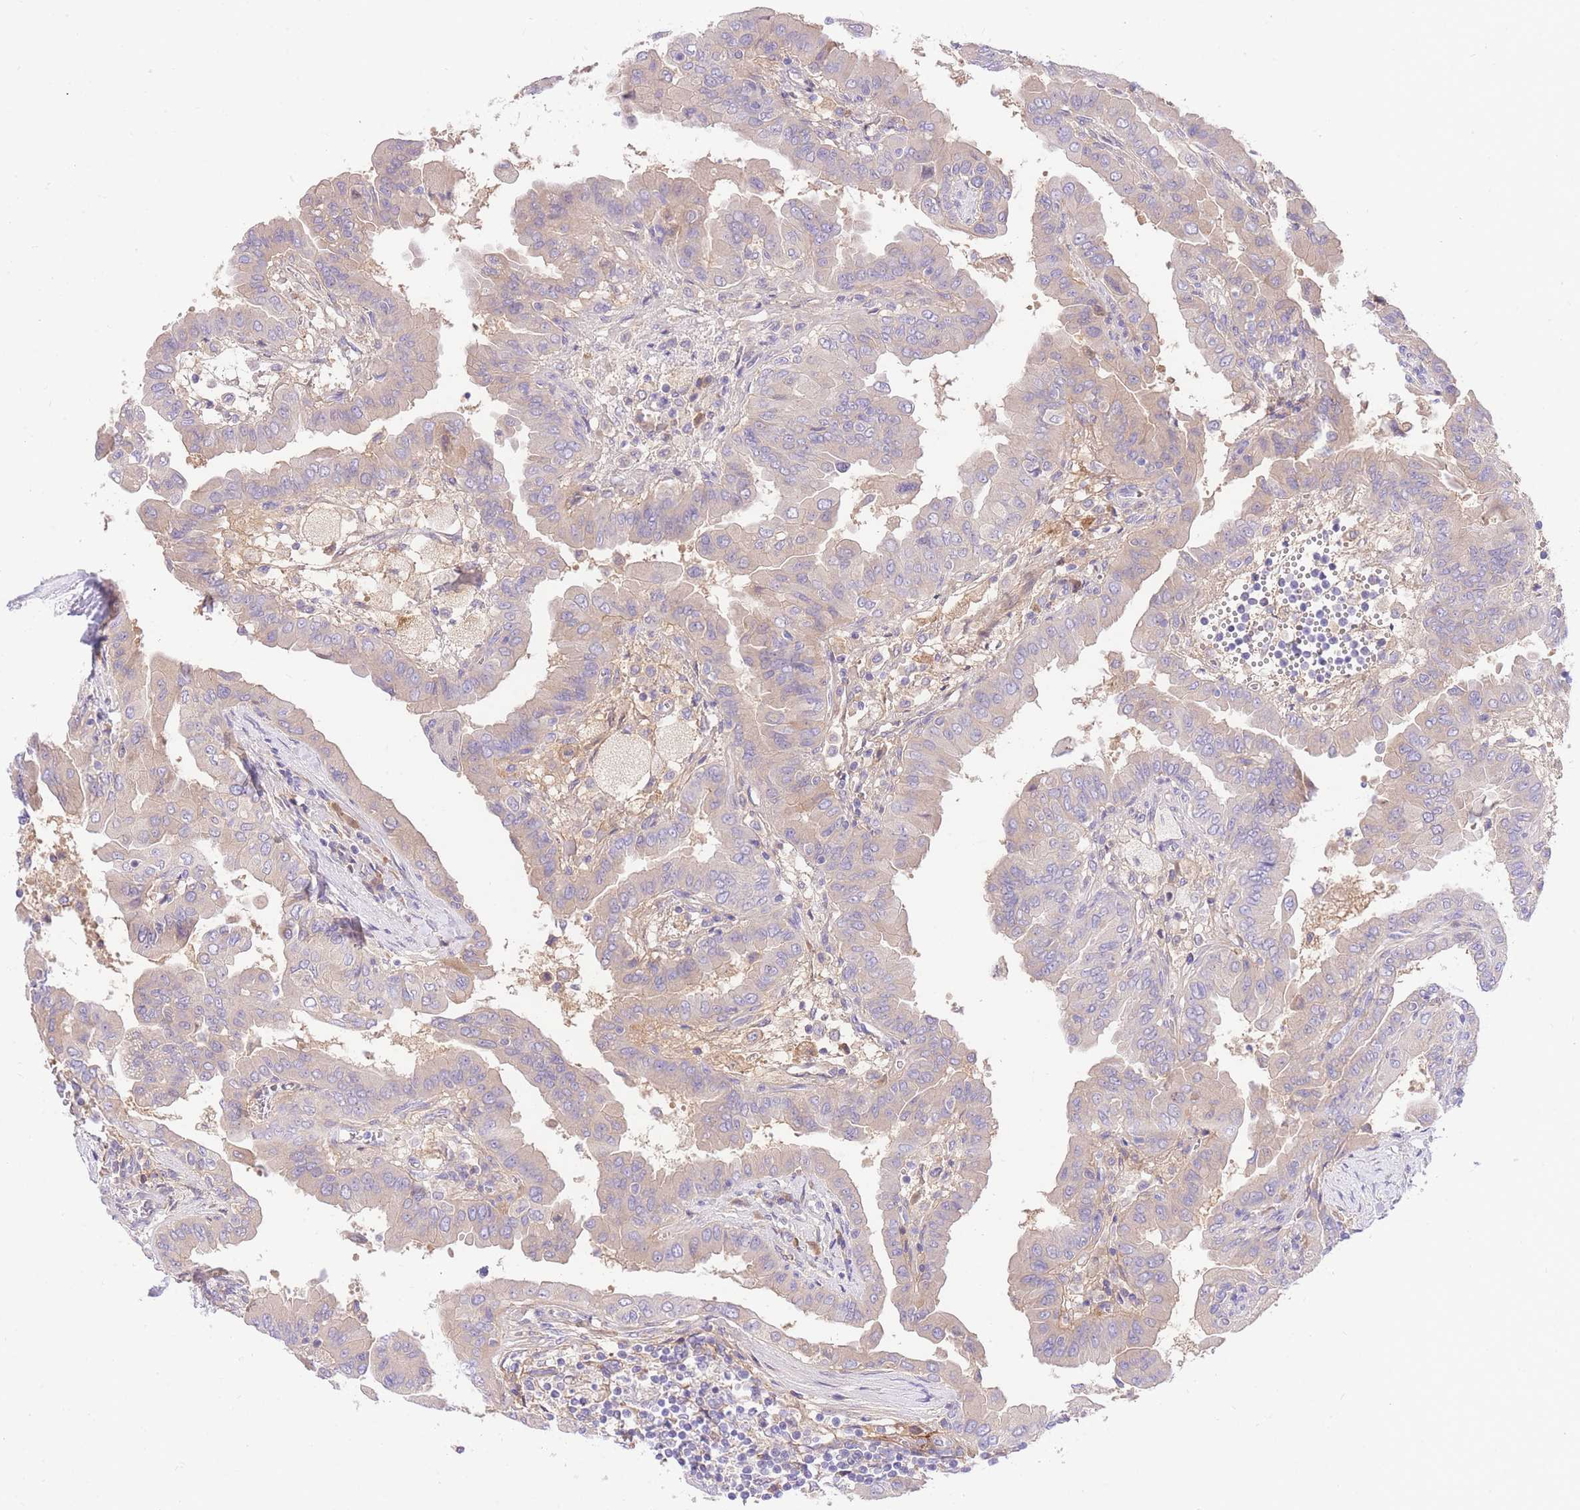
{"staining": {"intensity": "negative", "quantity": "none", "location": "none"}, "tissue": "thyroid cancer", "cell_type": "Tumor cells", "image_type": "cancer", "snomed": [{"axis": "morphology", "description": "Papillary adenocarcinoma, NOS"}, {"axis": "topography", "description": "Thyroid gland"}], "caption": "Tumor cells show no significant protein staining in thyroid cancer (papillary adenocarcinoma). (DAB (3,3'-diaminobenzidine) immunohistochemistry, high magnification).", "gene": "LIPH", "patient": {"sex": "male", "age": 33}}